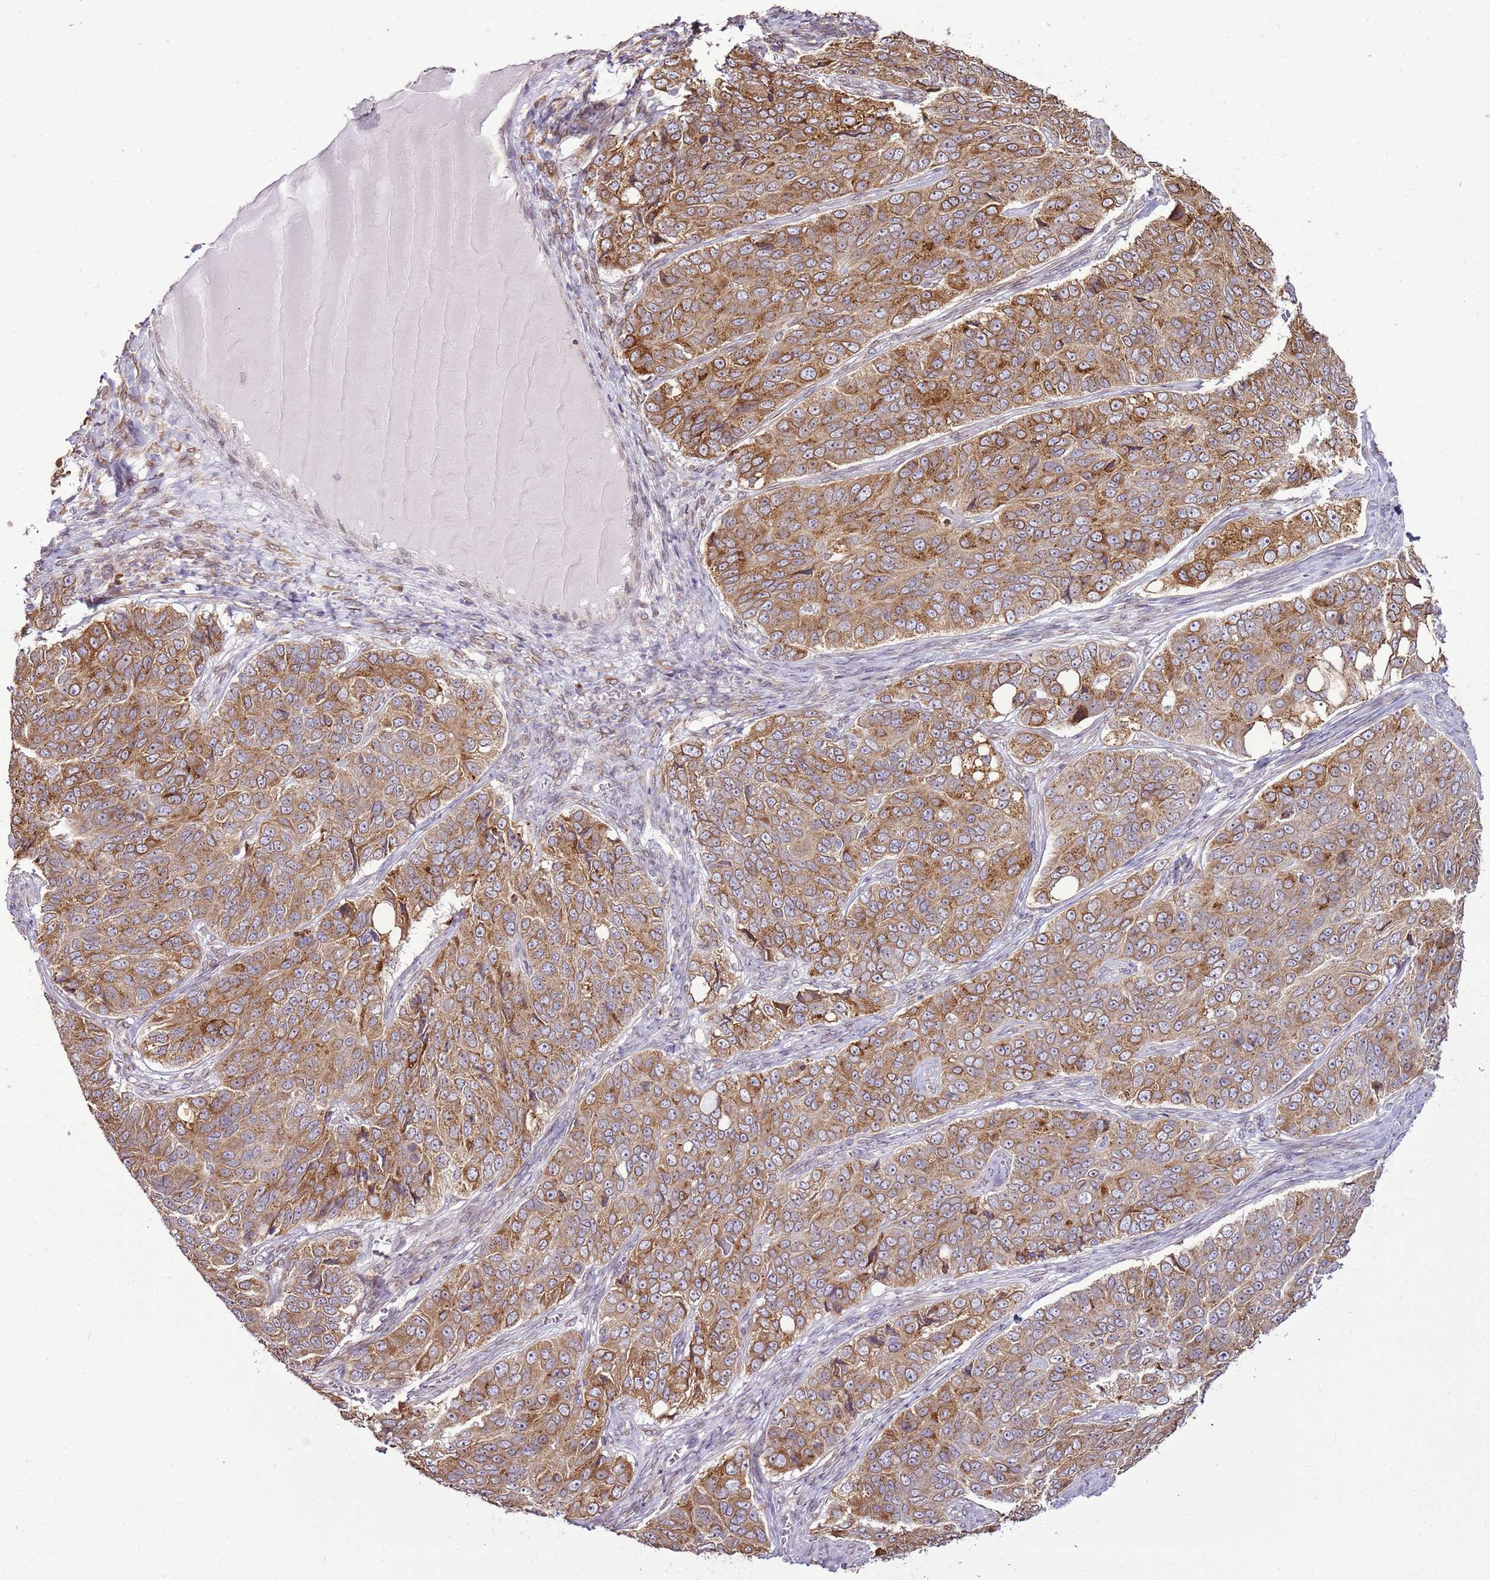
{"staining": {"intensity": "moderate", "quantity": ">75%", "location": "cytoplasmic/membranous"}, "tissue": "ovarian cancer", "cell_type": "Tumor cells", "image_type": "cancer", "snomed": [{"axis": "morphology", "description": "Carcinoma, endometroid"}, {"axis": "topography", "description": "Ovary"}], "caption": "High-magnification brightfield microscopy of ovarian cancer (endometroid carcinoma) stained with DAB (3,3'-diaminobenzidine) (brown) and counterstained with hematoxylin (blue). tumor cells exhibit moderate cytoplasmic/membranous expression is appreciated in approximately>75% of cells.", "gene": "TMED10", "patient": {"sex": "female", "age": 51}}